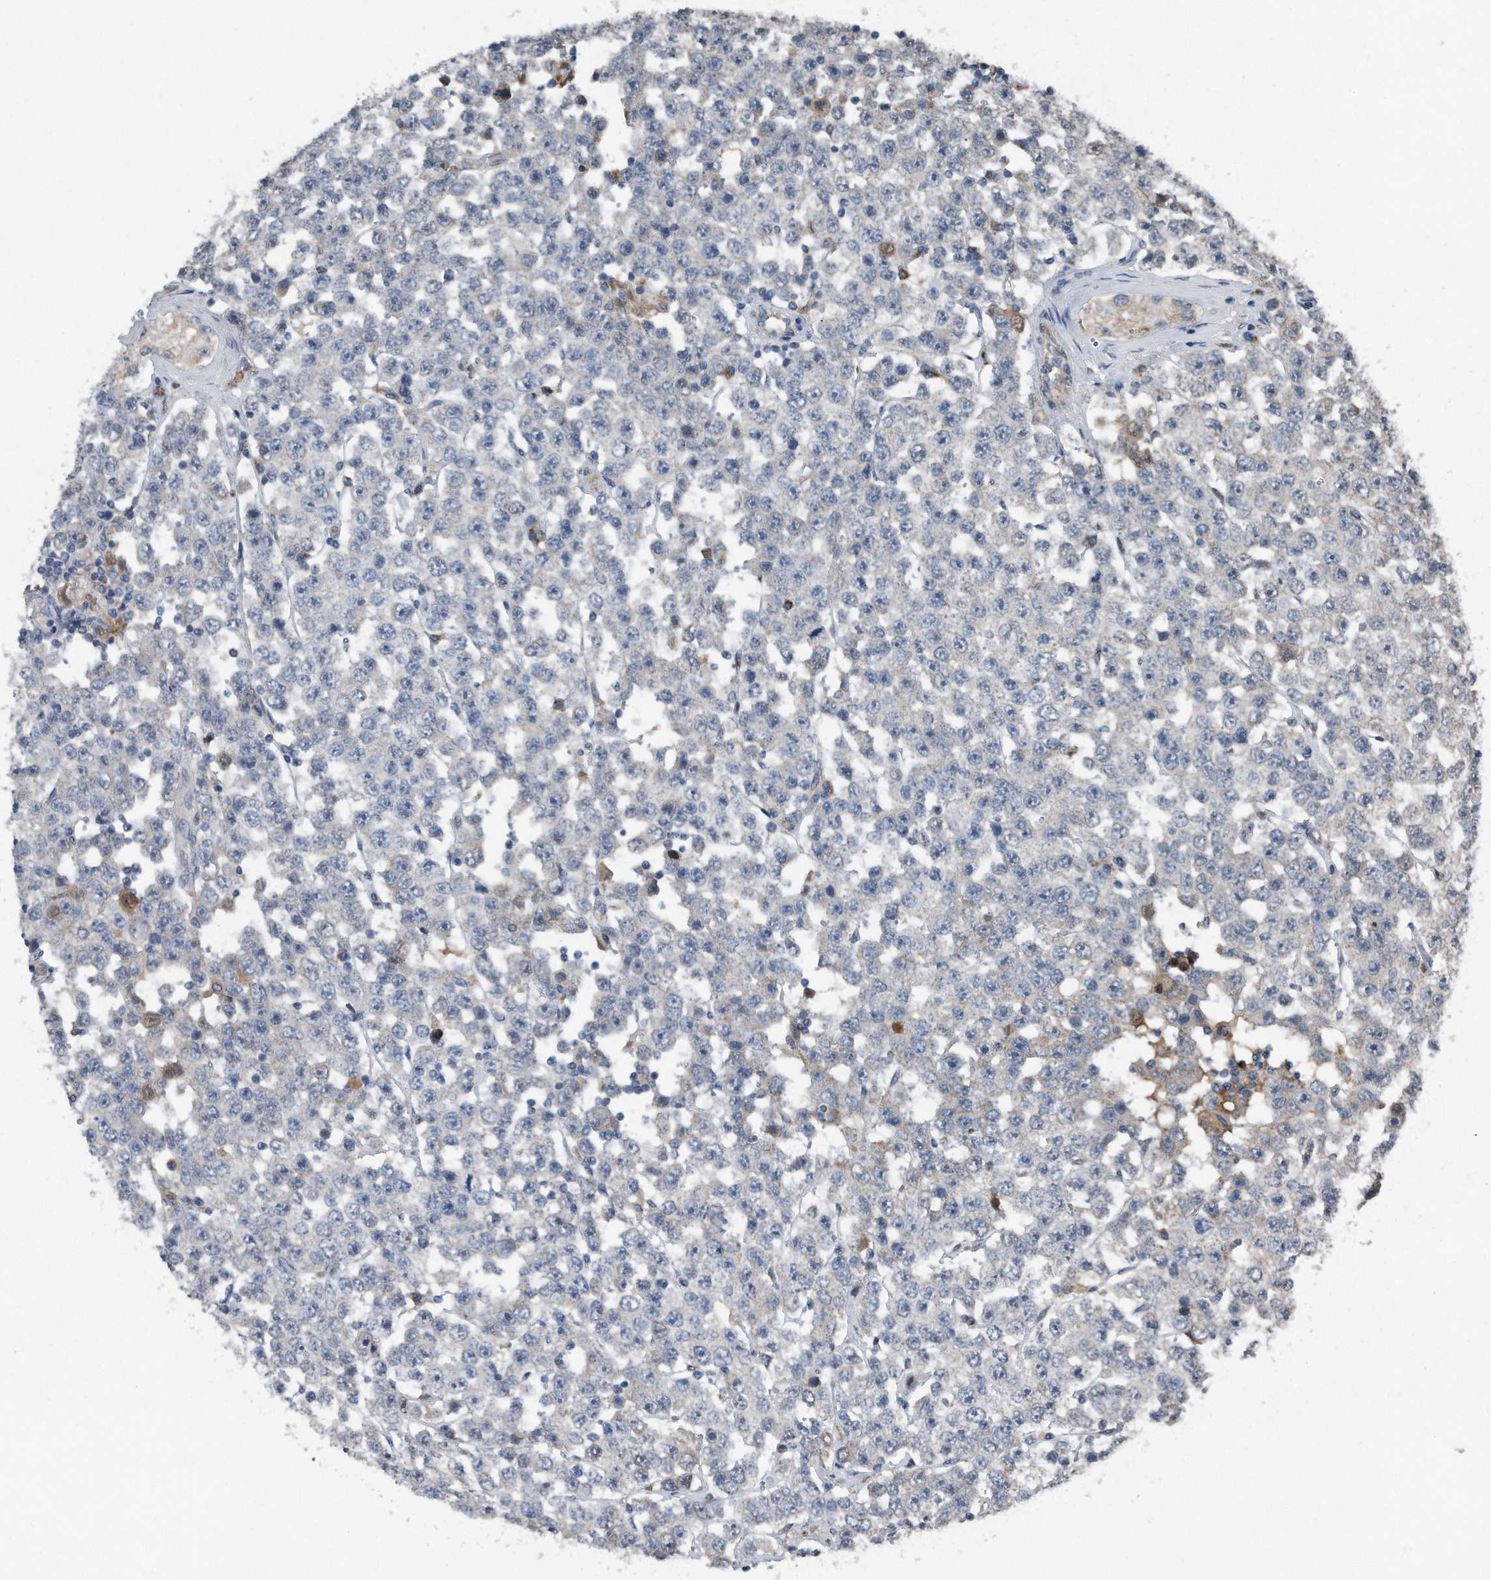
{"staining": {"intensity": "negative", "quantity": "none", "location": "none"}, "tissue": "testis cancer", "cell_type": "Tumor cells", "image_type": "cancer", "snomed": [{"axis": "morphology", "description": "Seminoma, NOS"}, {"axis": "topography", "description": "Testis"}], "caption": "An IHC histopathology image of seminoma (testis) is shown. There is no staining in tumor cells of seminoma (testis).", "gene": "DST", "patient": {"sex": "male", "age": 28}}